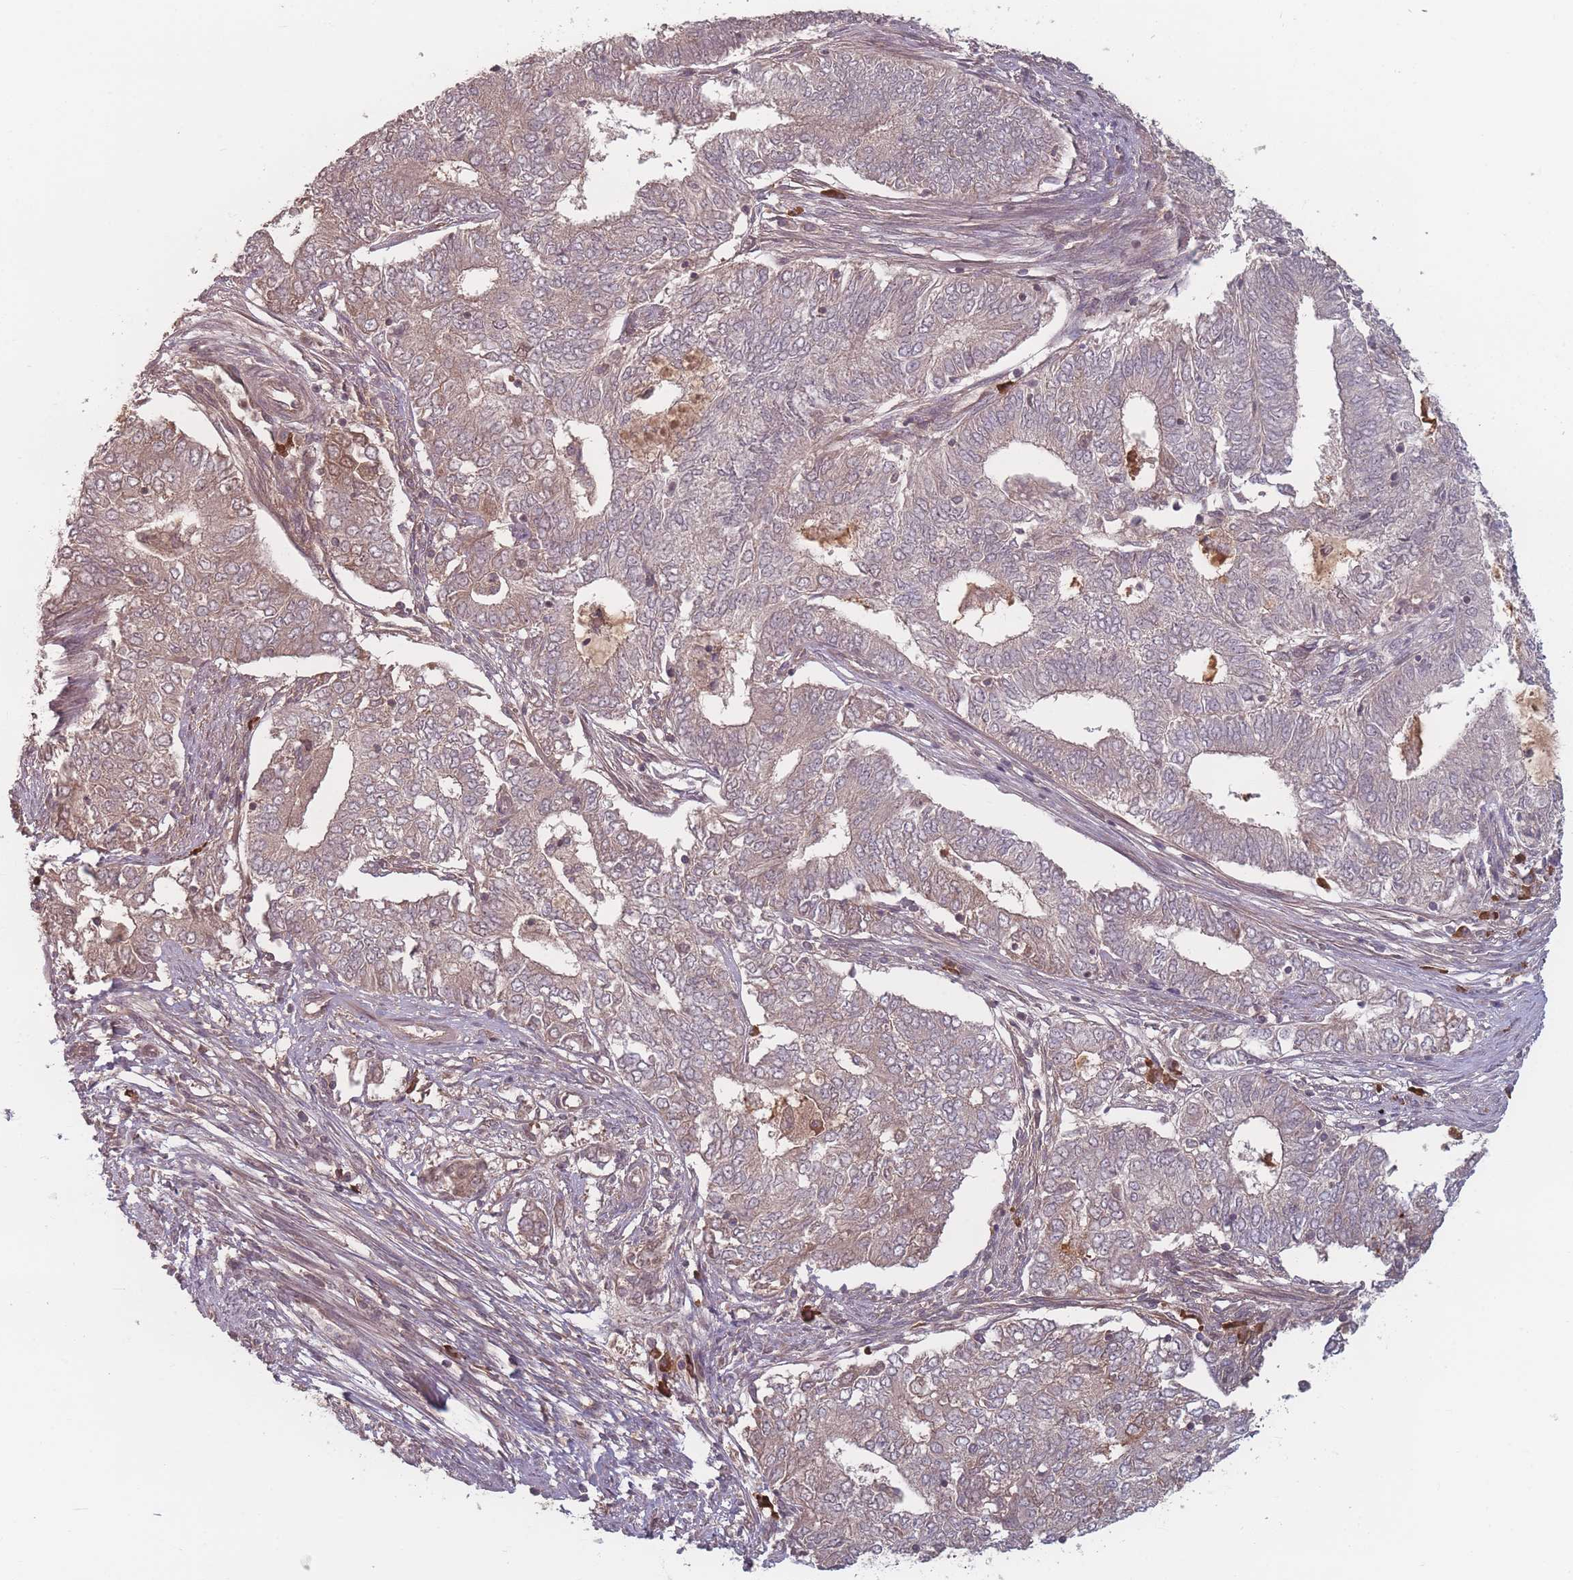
{"staining": {"intensity": "weak", "quantity": "25%-75%", "location": "cytoplasmic/membranous"}, "tissue": "endometrial cancer", "cell_type": "Tumor cells", "image_type": "cancer", "snomed": [{"axis": "morphology", "description": "Adenocarcinoma, NOS"}, {"axis": "topography", "description": "Endometrium"}], "caption": "Immunohistochemistry image of neoplastic tissue: endometrial adenocarcinoma stained using immunohistochemistry exhibits low levels of weak protein expression localized specifically in the cytoplasmic/membranous of tumor cells, appearing as a cytoplasmic/membranous brown color.", "gene": "HAGH", "patient": {"sex": "female", "age": 62}}